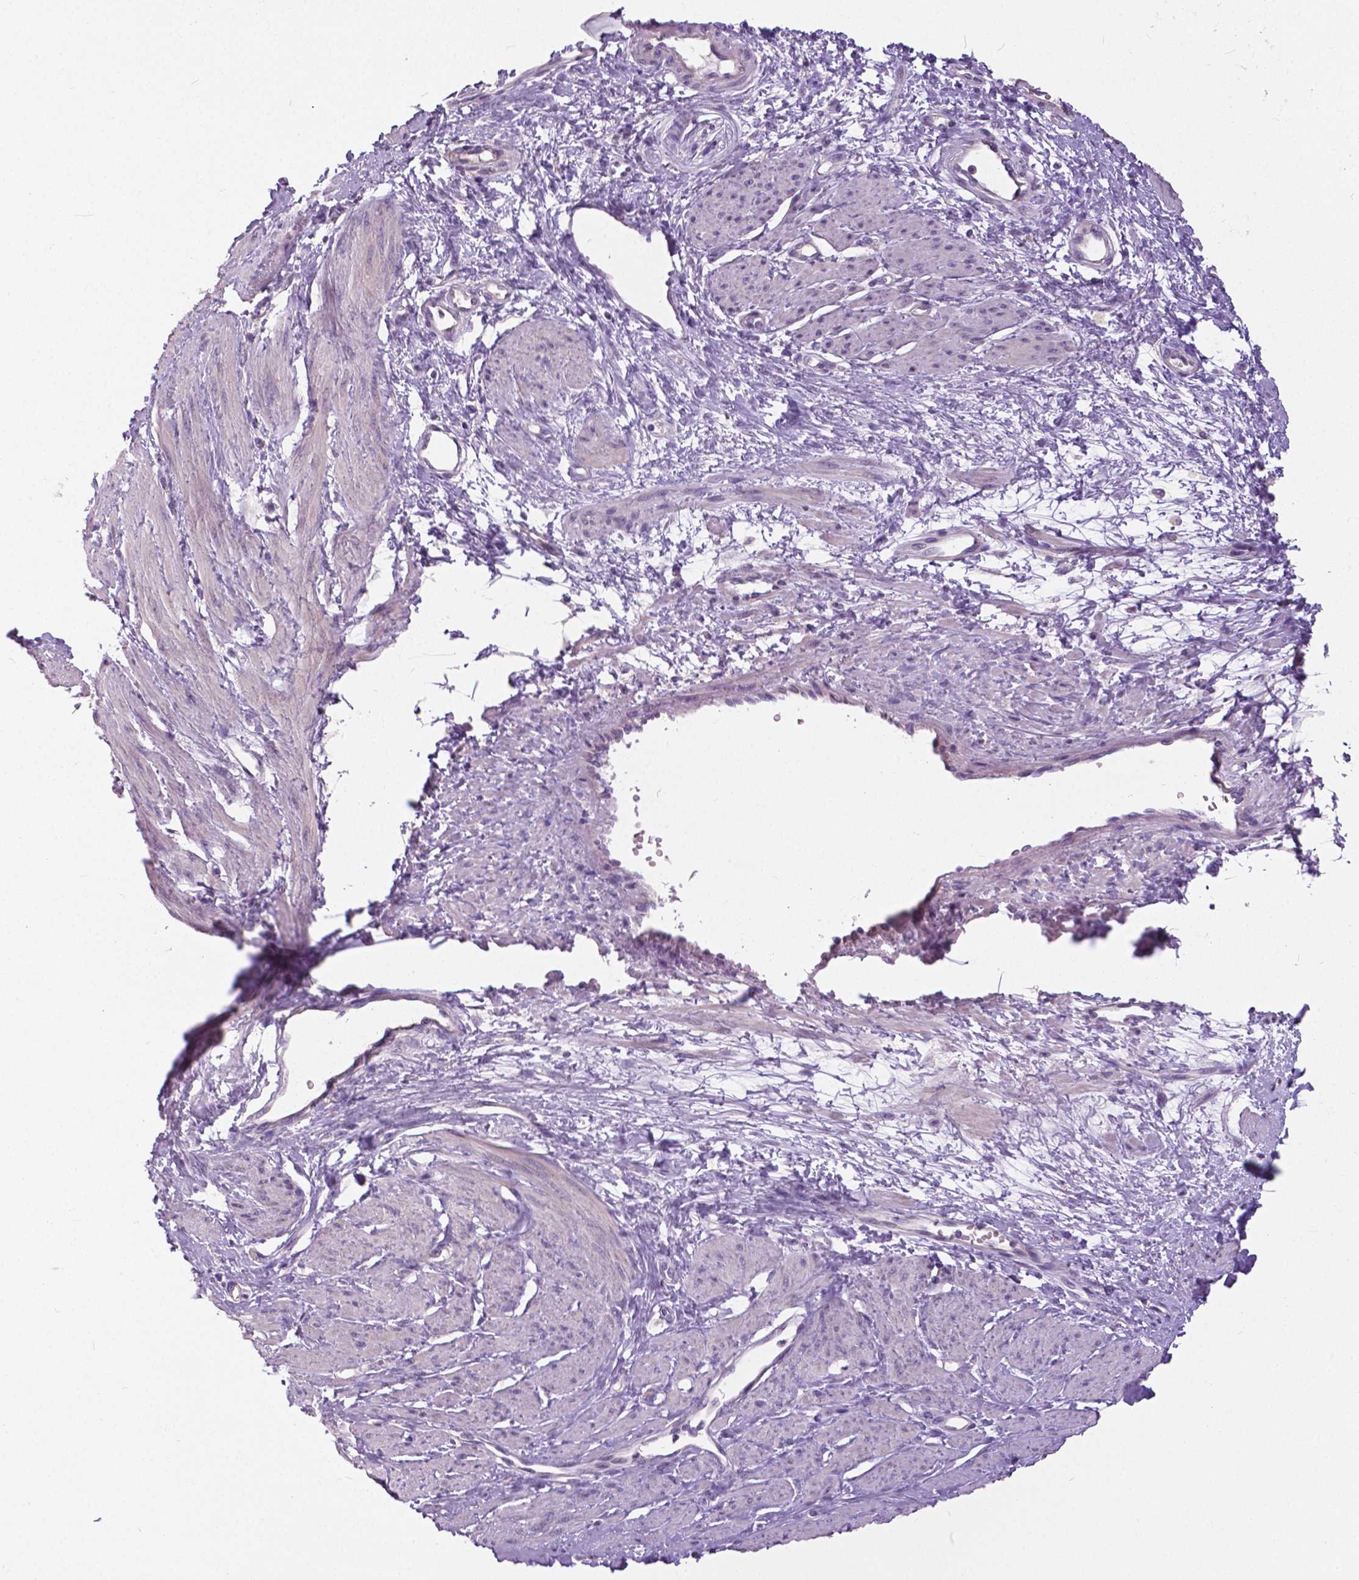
{"staining": {"intensity": "negative", "quantity": "none", "location": "none"}, "tissue": "smooth muscle", "cell_type": "Smooth muscle cells", "image_type": "normal", "snomed": [{"axis": "morphology", "description": "Normal tissue, NOS"}, {"axis": "topography", "description": "Smooth muscle"}, {"axis": "topography", "description": "Uterus"}], "caption": "Photomicrograph shows no protein staining in smooth muscle cells of benign smooth muscle. (Immunohistochemistry (ihc), brightfield microscopy, high magnification).", "gene": "FOXA1", "patient": {"sex": "female", "age": 39}}